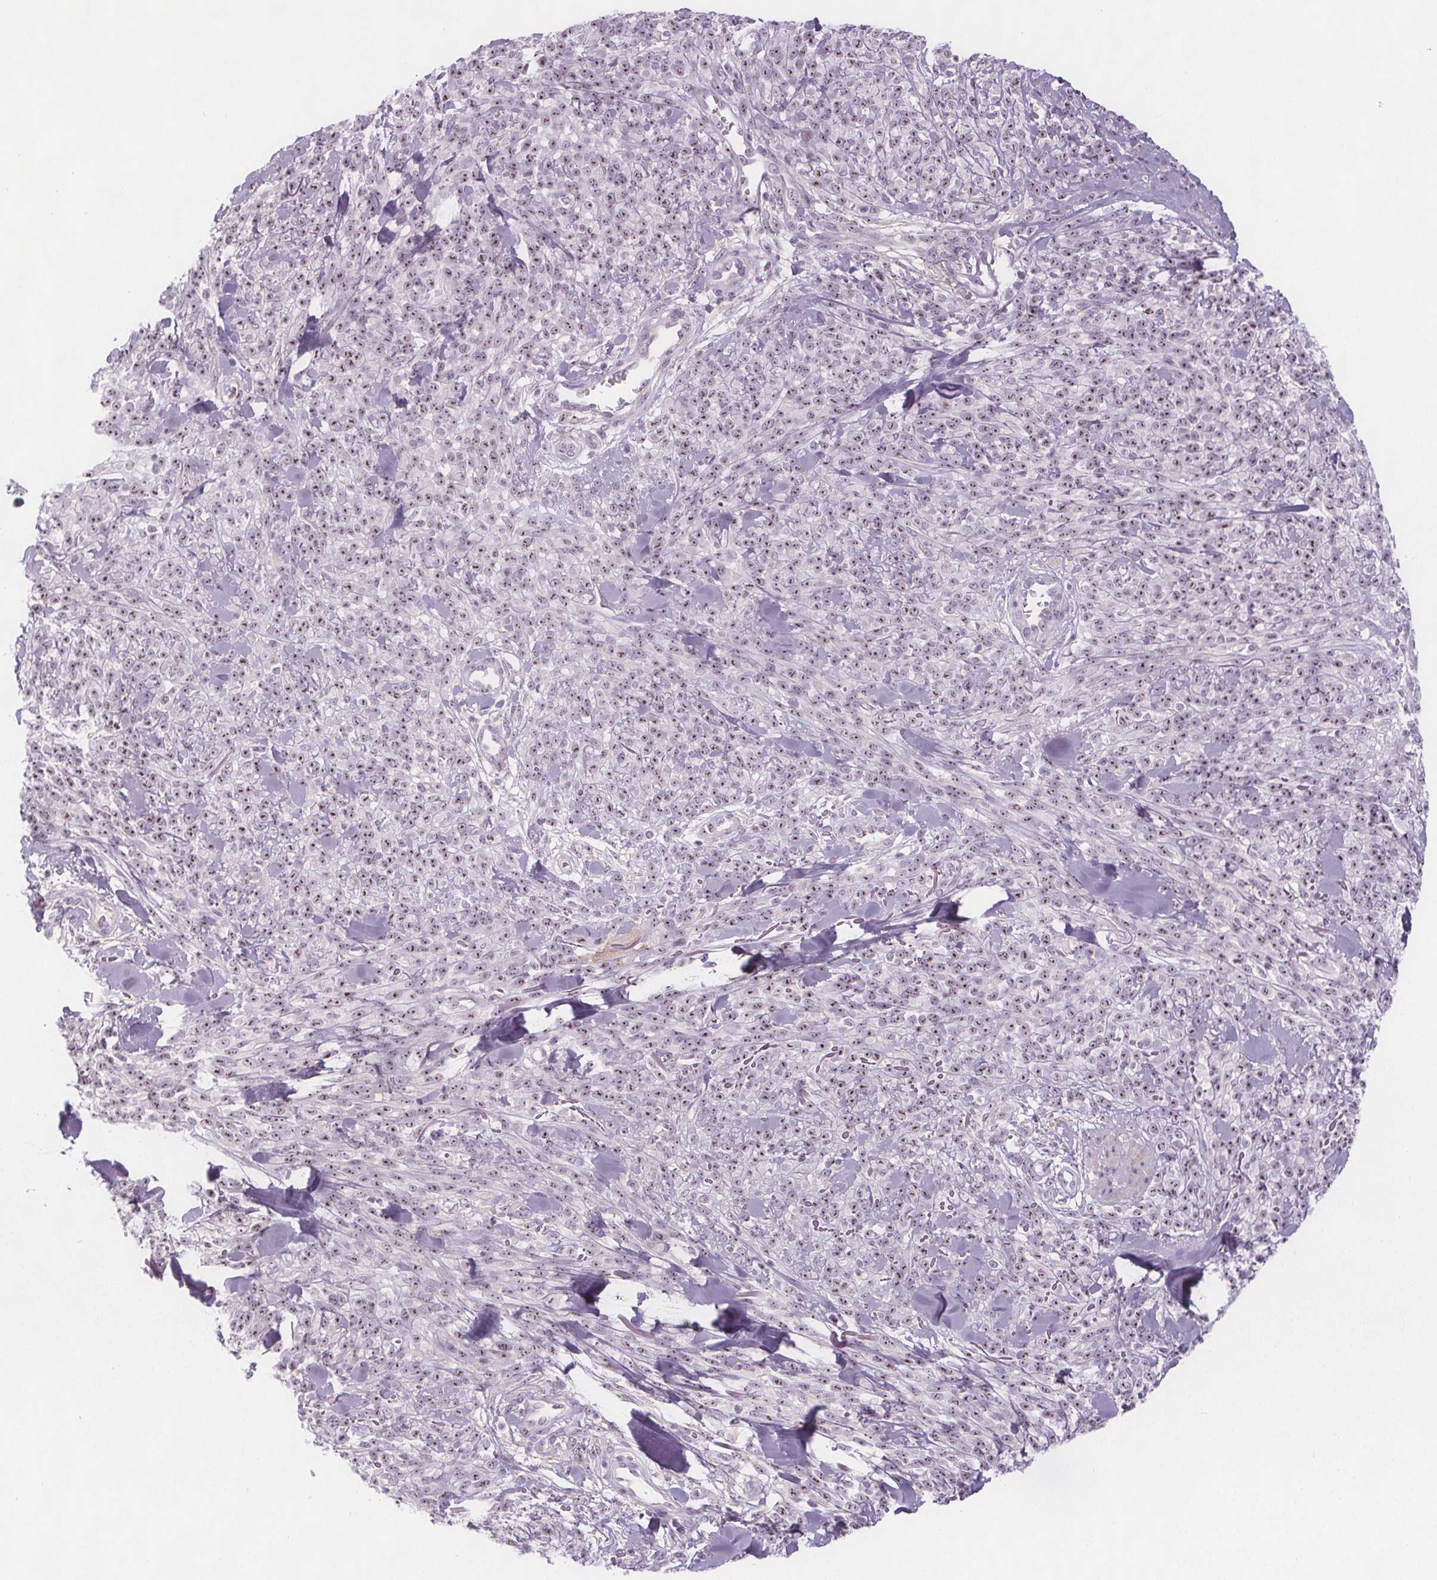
{"staining": {"intensity": "moderate", "quantity": ">75%", "location": "nuclear"}, "tissue": "melanoma", "cell_type": "Tumor cells", "image_type": "cancer", "snomed": [{"axis": "morphology", "description": "Malignant melanoma, NOS"}, {"axis": "topography", "description": "Skin"}, {"axis": "topography", "description": "Skin of trunk"}], "caption": "Melanoma was stained to show a protein in brown. There is medium levels of moderate nuclear positivity in approximately >75% of tumor cells.", "gene": "NOLC1", "patient": {"sex": "male", "age": 74}}